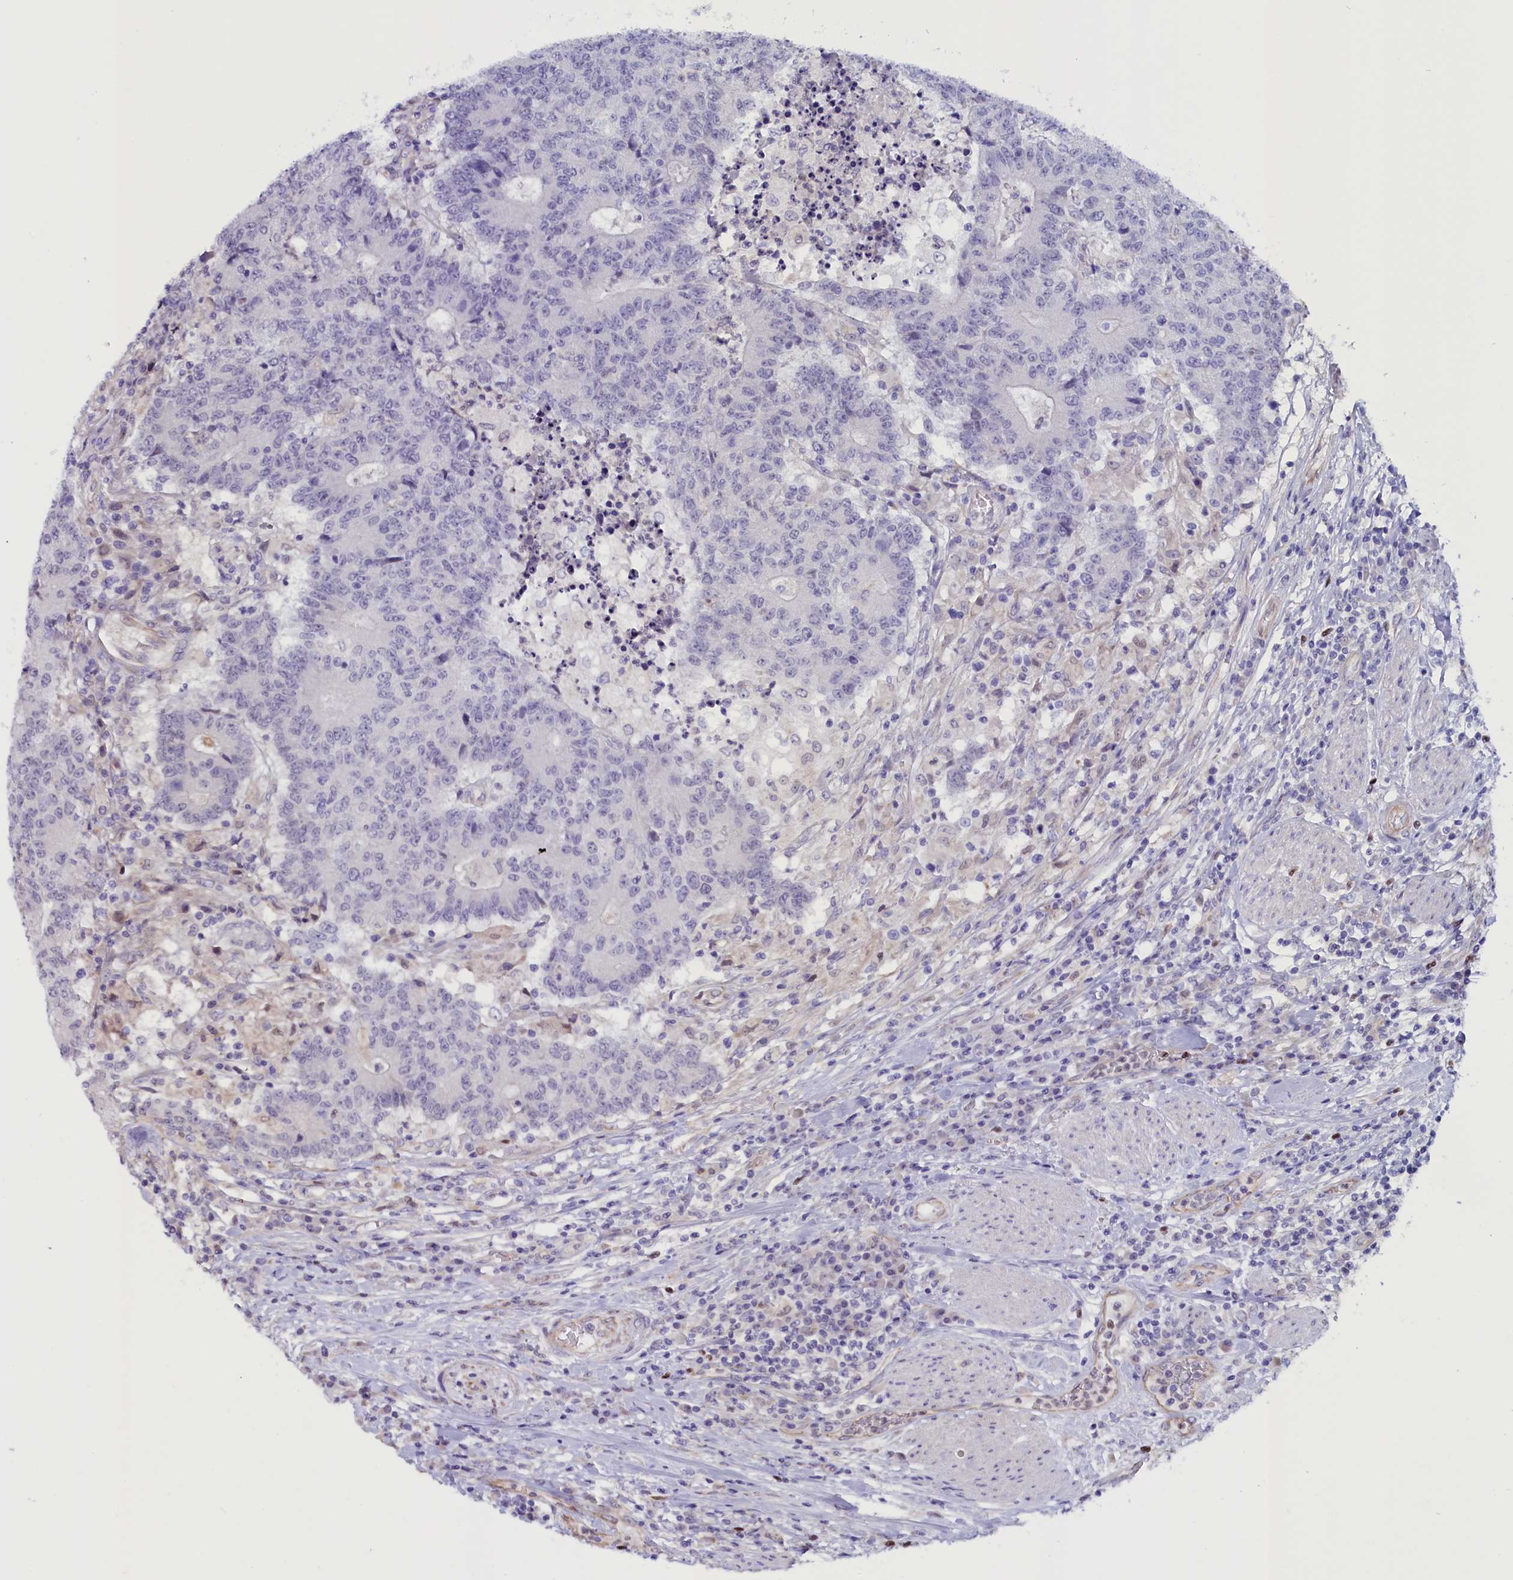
{"staining": {"intensity": "negative", "quantity": "none", "location": "none"}, "tissue": "colorectal cancer", "cell_type": "Tumor cells", "image_type": "cancer", "snomed": [{"axis": "morphology", "description": "Adenocarcinoma, NOS"}, {"axis": "topography", "description": "Colon"}], "caption": "Image shows no significant protein staining in tumor cells of colorectal cancer (adenocarcinoma).", "gene": "PDILT", "patient": {"sex": "female", "age": 75}}